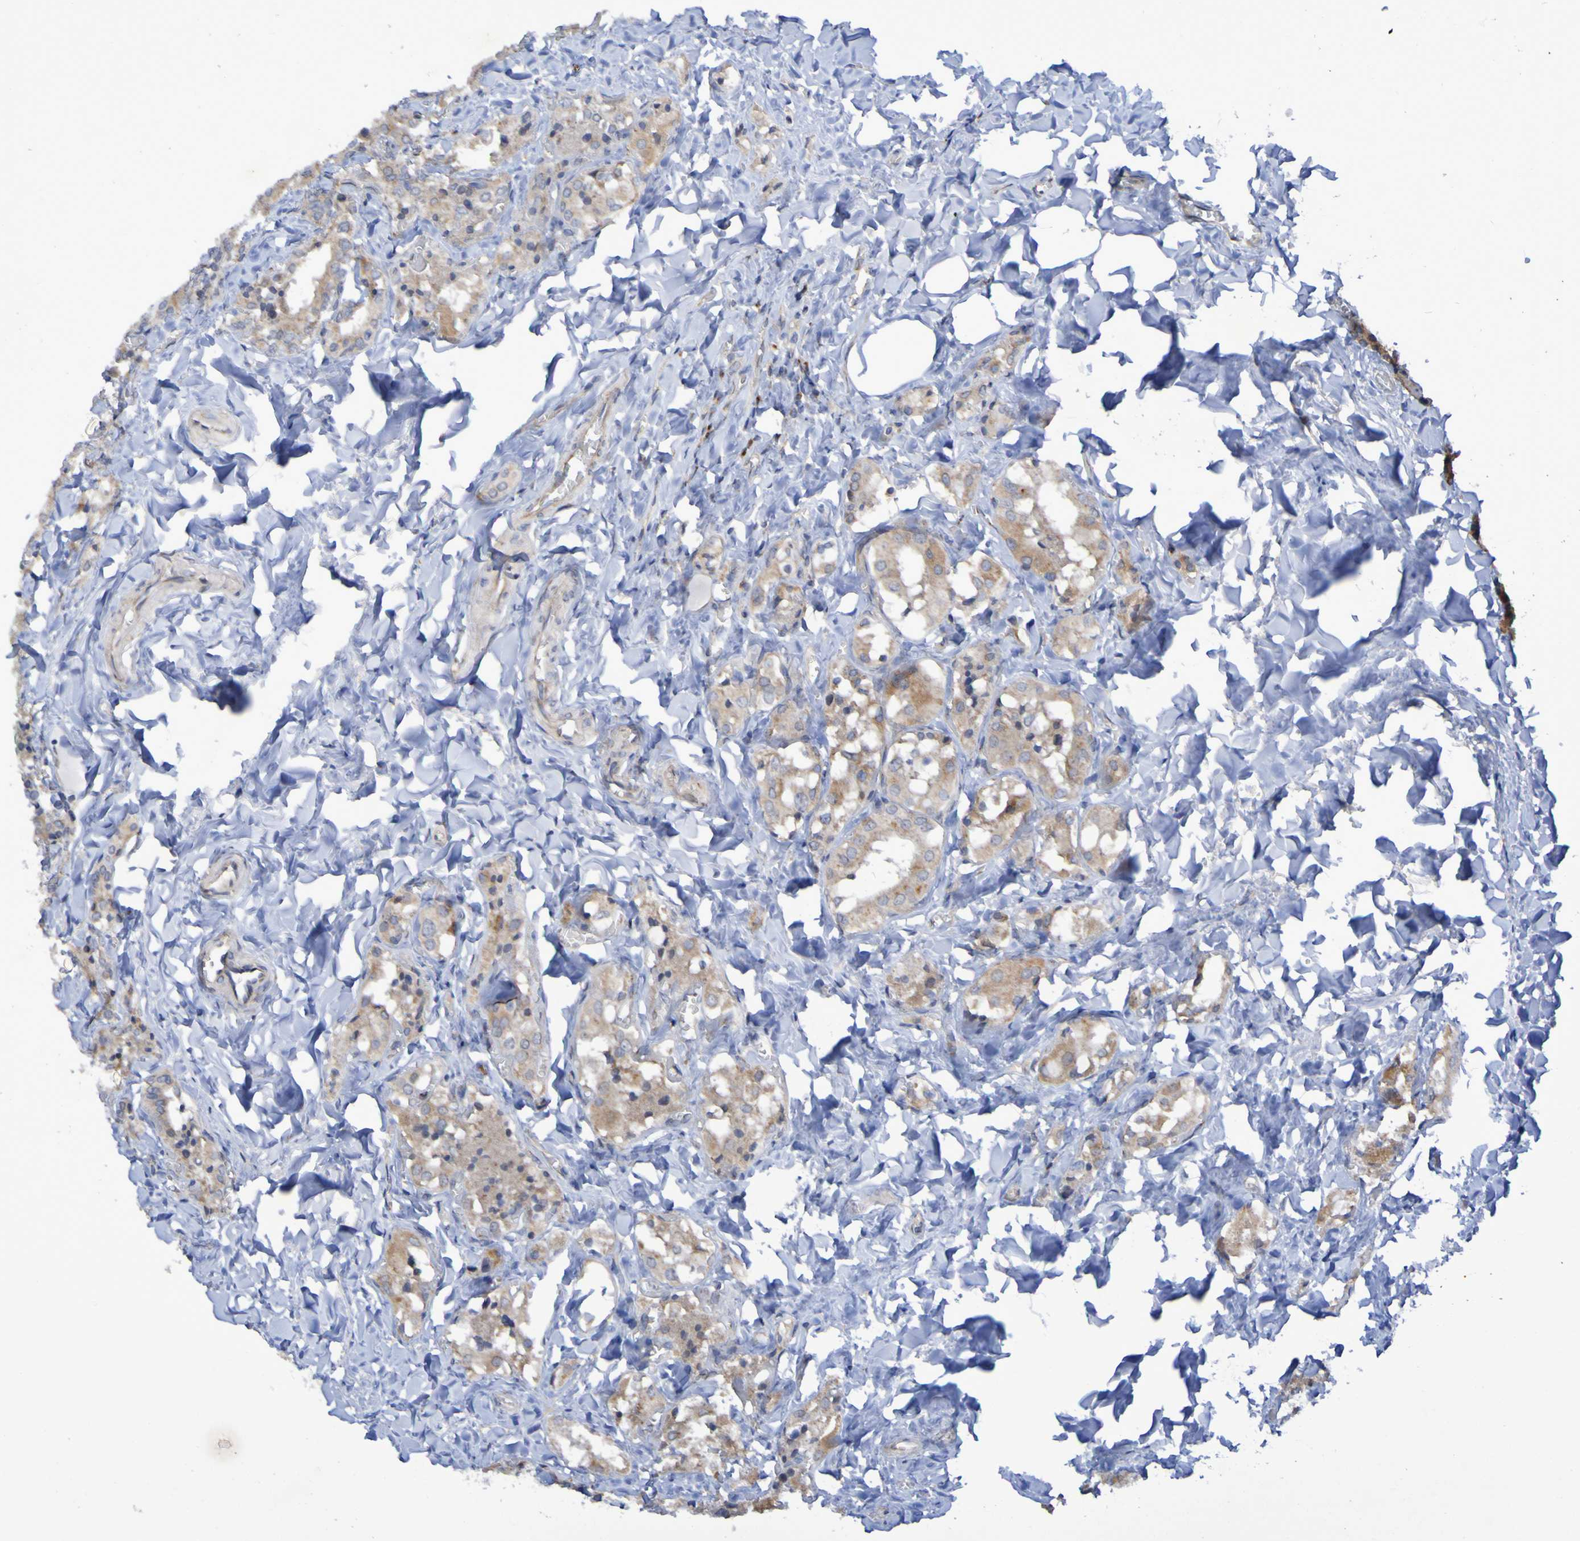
{"staining": {"intensity": "moderate", "quantity": ">75%", "location": "cytoplasmic/membranous"}, "tissue": "parathyroid gland", "cell_type": "Glandular cells", "image_type": "normal", "snomed": [{"axis": "morphology", "description": "Normal tissue, NOS"}, {"axis": "morphology", "description": "Atrophy, NOS"}, {"axis": "topography", "description": "Parathyroid gland"}], "caption": "The immunohistochemical stain shows moderate cytoplasmic/membranous staining in glandular cells of benign parathyroid gland. The protein of interest is stained brown, and the nuclei are stained in blue (DAB IHC with brightfield microscopy, high magnification).", "gene": "LMBRD2", "patient": {"sex": "female", "age": 54}}